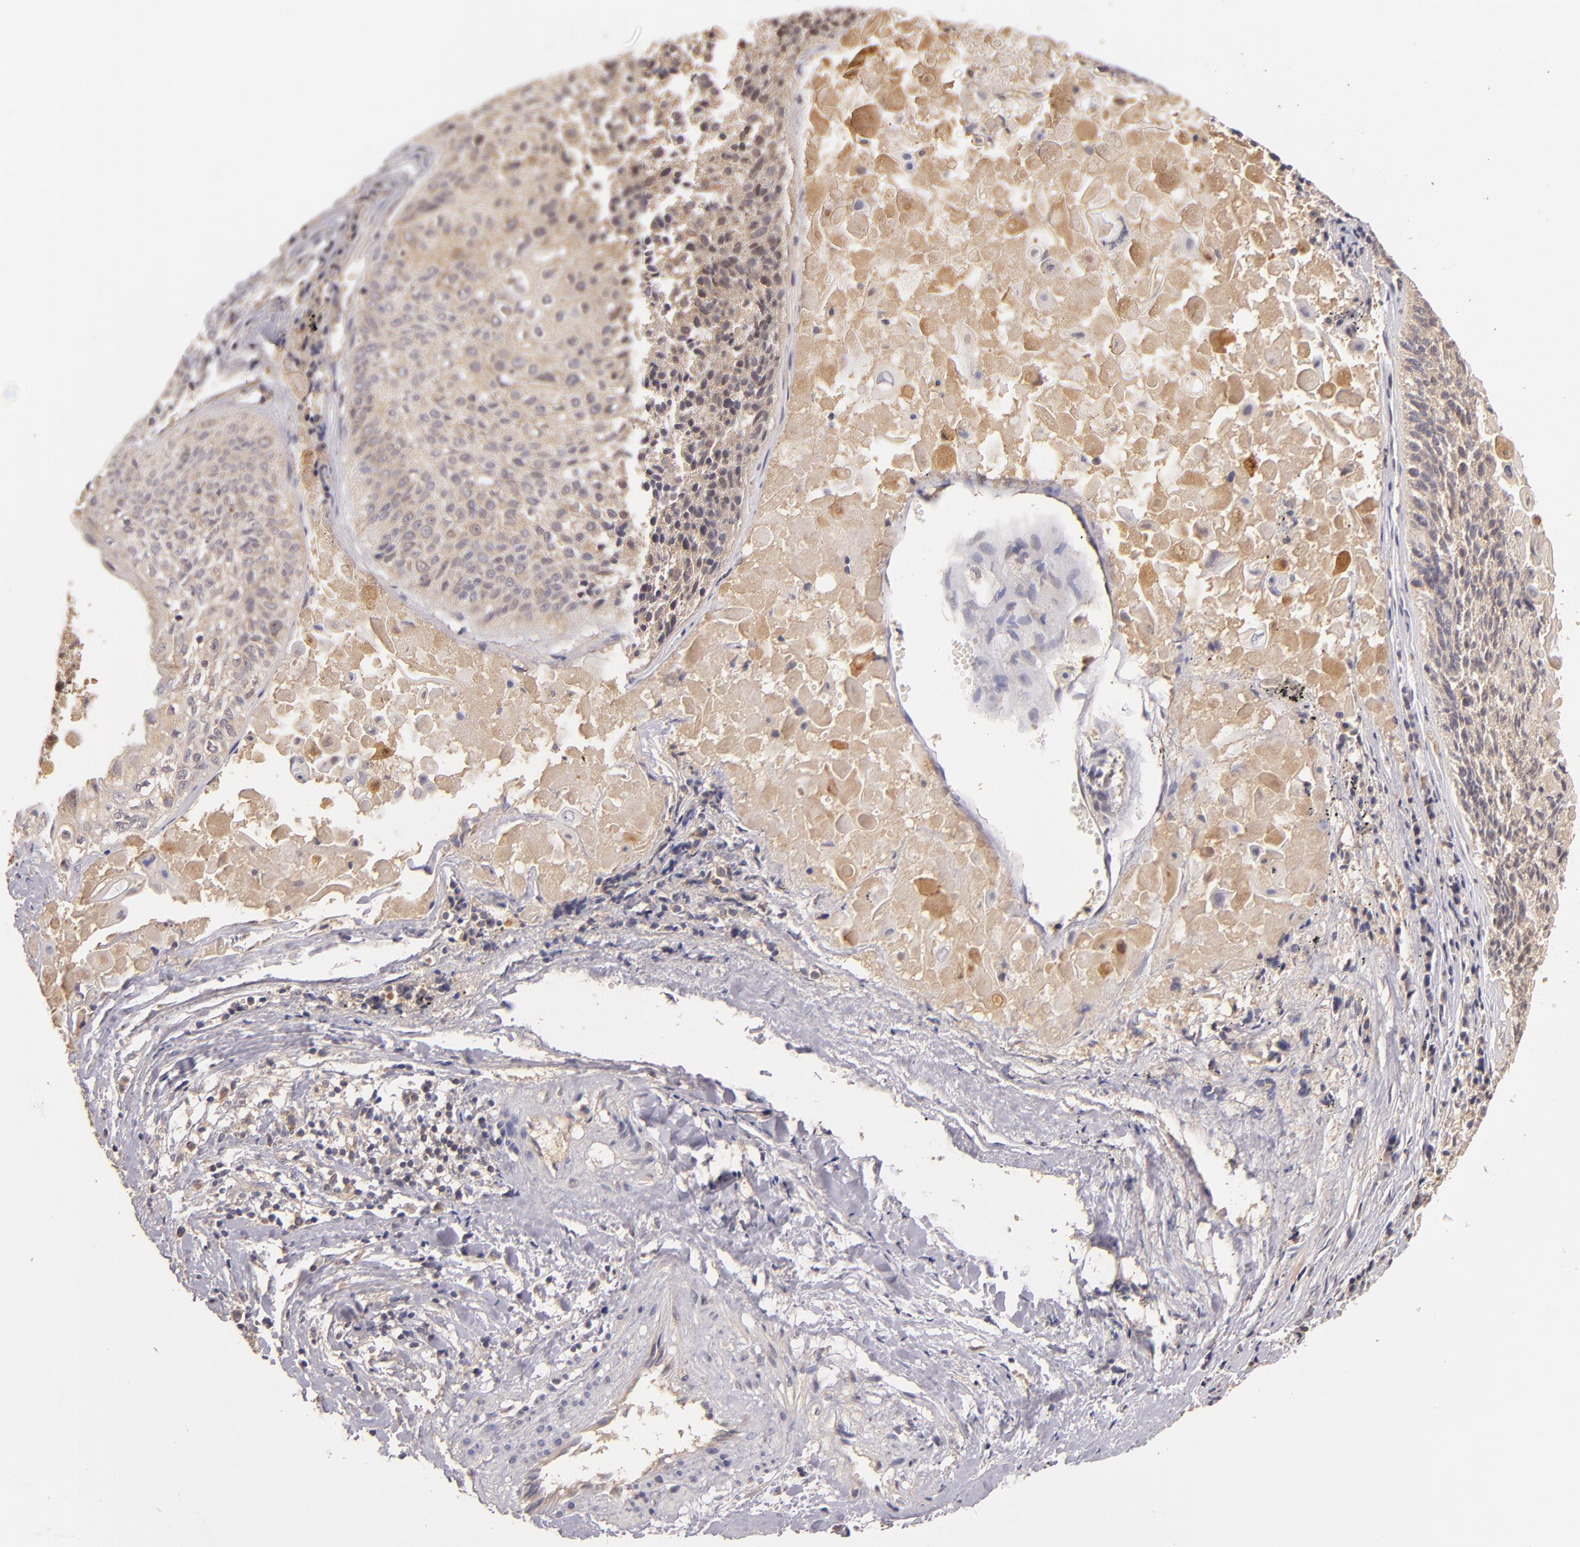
{"staining": {"intensity": "moderate", "quantity": ">75%", "location": "cytoplasmic/membranous"}, "tissue": "lung cancer", "cell_type": "Tumor cells", "image_type": "cancer", "snomed": [{"axis": "morphology", "description": "Adenocarcinoma, NOS"}, {"axis": "topography", "description": "Lung"}], "caption": "The immunohistochemical stain highlights moderate cytoplasmic/membranous positivity in tumor cells of lung cancer tissue. (Brightfield microscopy of DAB IHC at high magnification).", "gene": "UPF3B", "patient": {"sex": "male", "age": 60}}